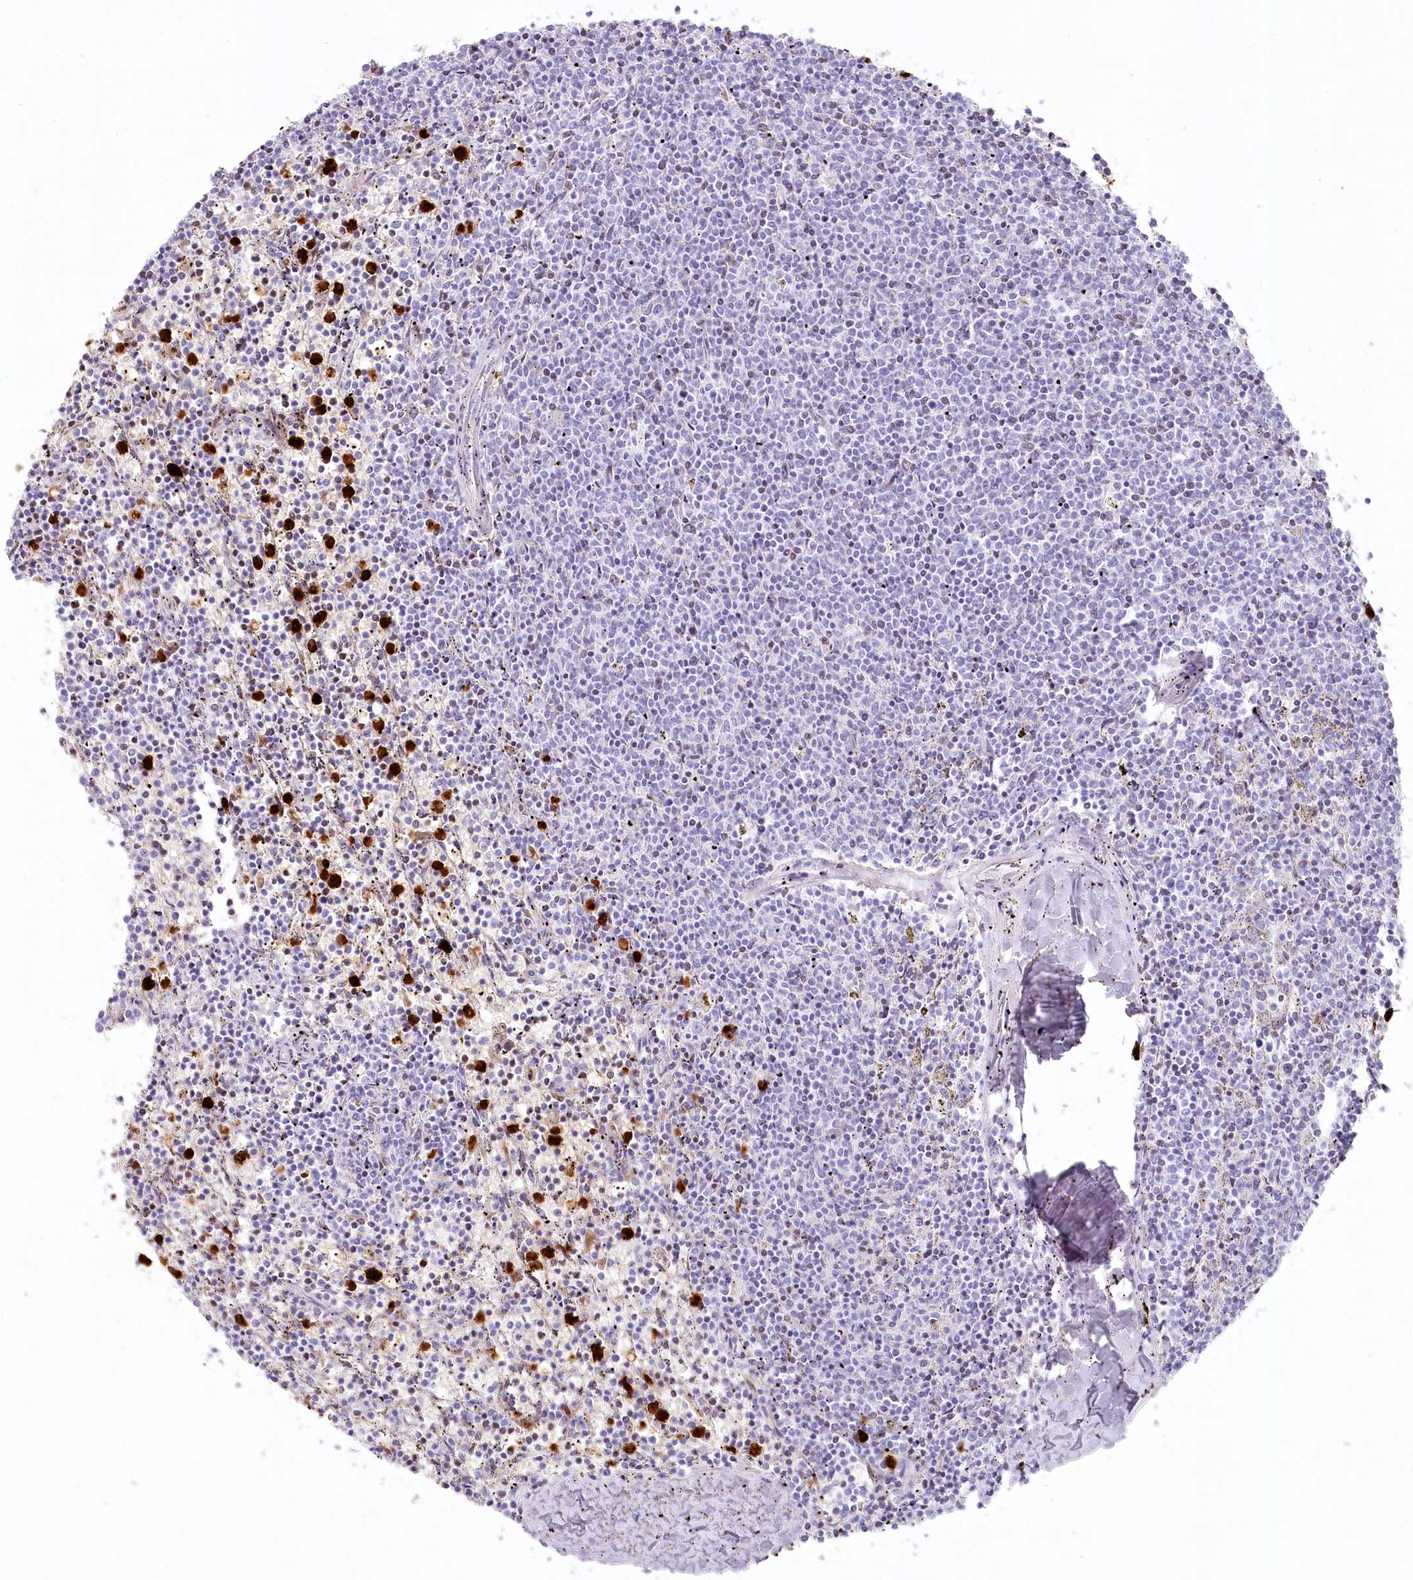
{"staining": {"intensity": "negative", "quantity": "none", "location": "none"}, "tissue": "lymphoma", "cell_type": "Tumor cells", "image_type": "cancer", "snomed": [{"axis": "morphology", "description": "Malignant lymphoma, non-Hodgkin's type, Low grade"}, {"axis": "topography", "description": "Spleen"}], "caption": "Immunohistochemistry histopathology image of neoplastic tissue: malignant lymphoma, non-Hodgkin's type (low-grade) stained with DAB (3,3'-diaminobenzidine) demonstrates no significant protein expression in tumor cells. (DAB (3,3'-diaminobenzidine) immunohistochemistry (IHC) with hematoxylin counter stain).", "gene": "IFIT5", "patient": {"sex": "female", "age": 50}}